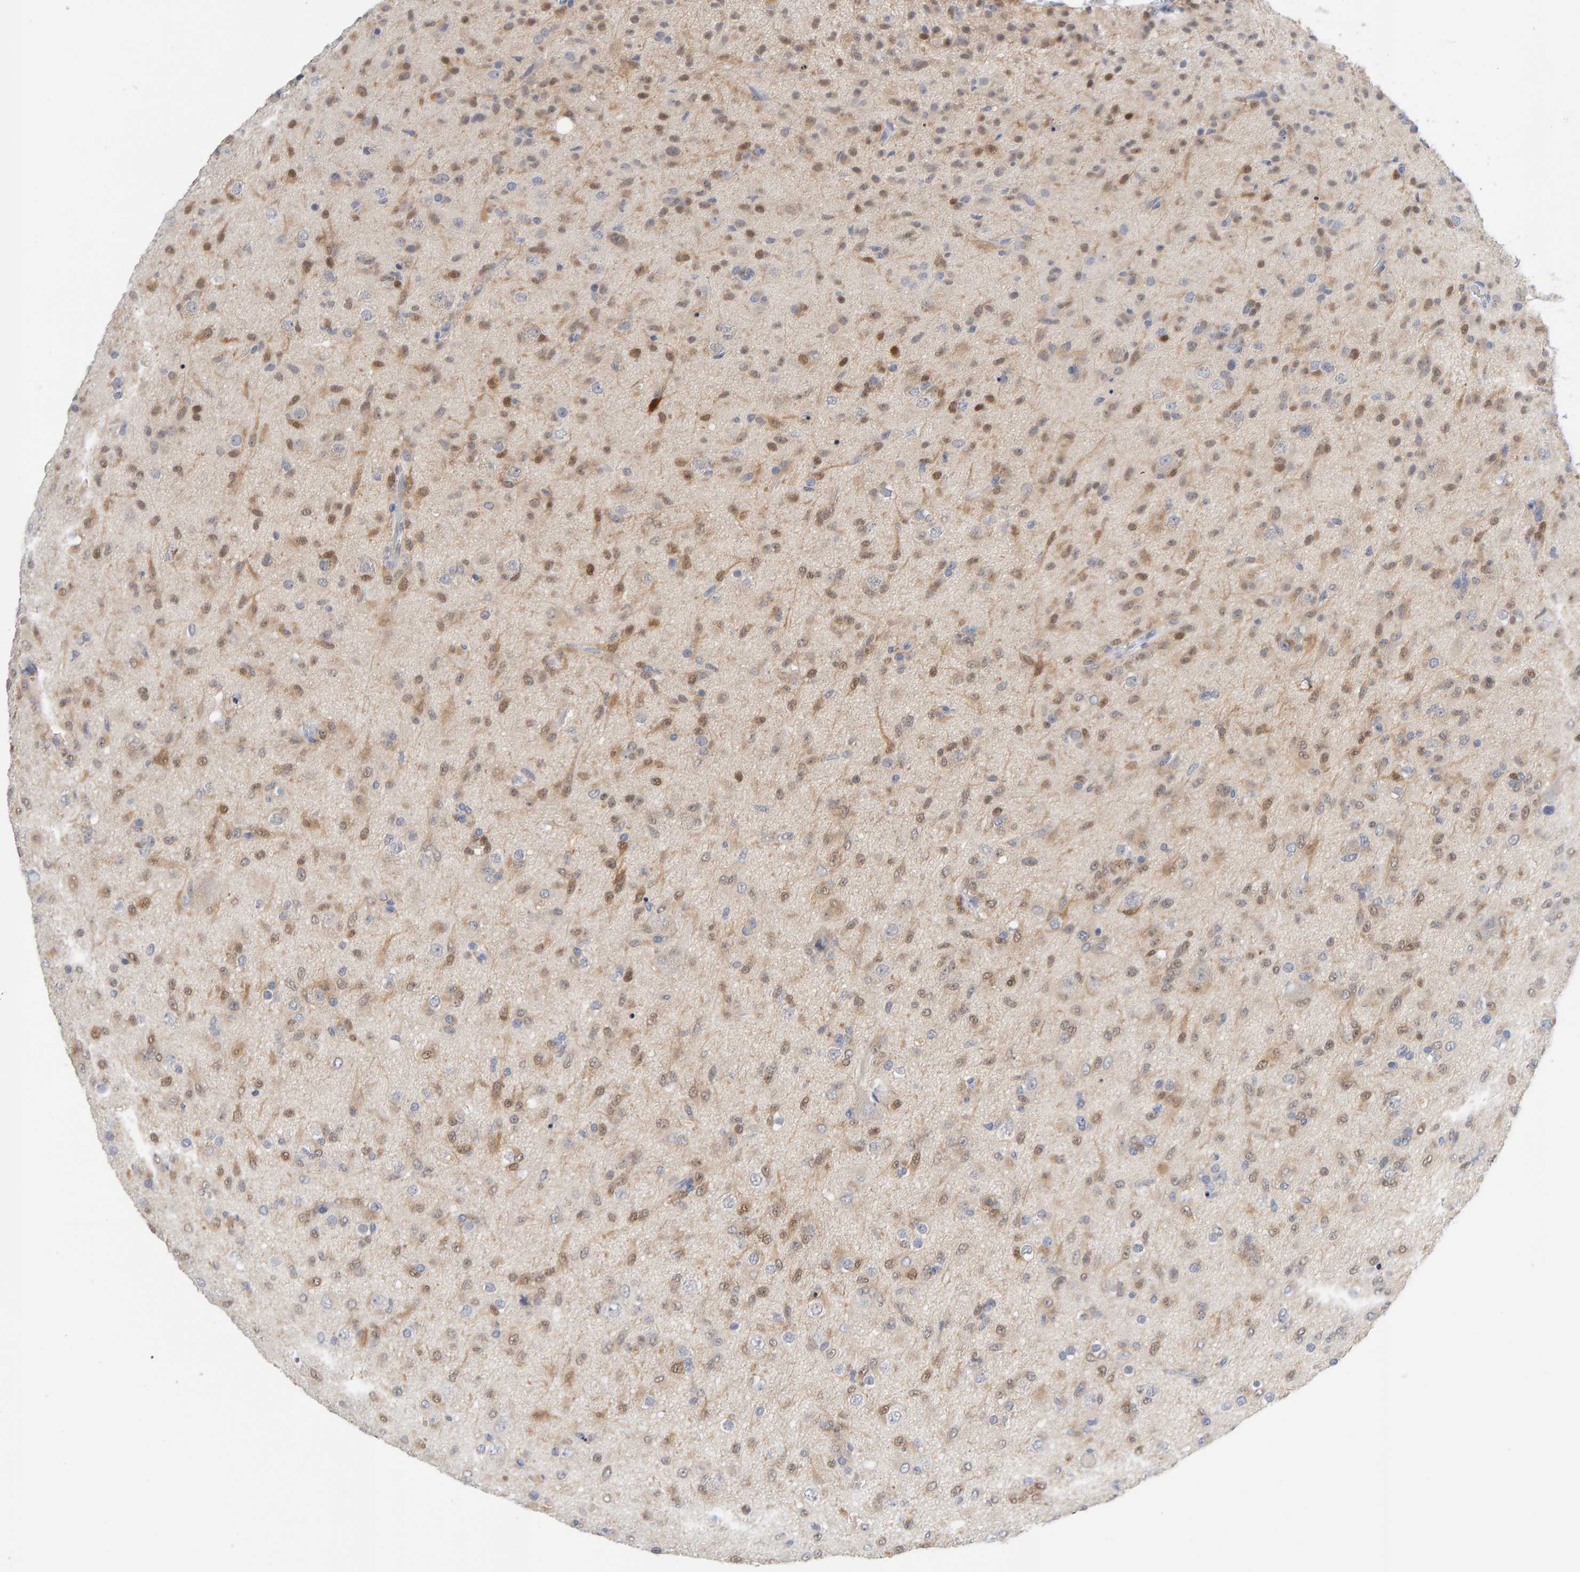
{"staining": {"intensity": "moderate", "quantity": ">75%", "location": "cytoplasmic/membranous,nuclear"}, "tissue": "glioma", "cell_type": "Tumor cells", "image_type": "cancer", "snomed": [{"axis": "morphology", "description": "Glioma, malignant, Low grade"}, {"axis": "topography", "description": "Brain"}], "caption": "Immunohistochemical staining of human glioma exhibits moderate cytoplasmic/membranous and nuclear protein positivity in about >75% of tumor cells. The staining is performed using DAB (3,3'-diaminobenzidine) brown chromogen to label protein expression. The nuclei are counter-stained blue using hematoxylin.", "gene": "CTH", "patient": {"sex": "male", "age": 65}}